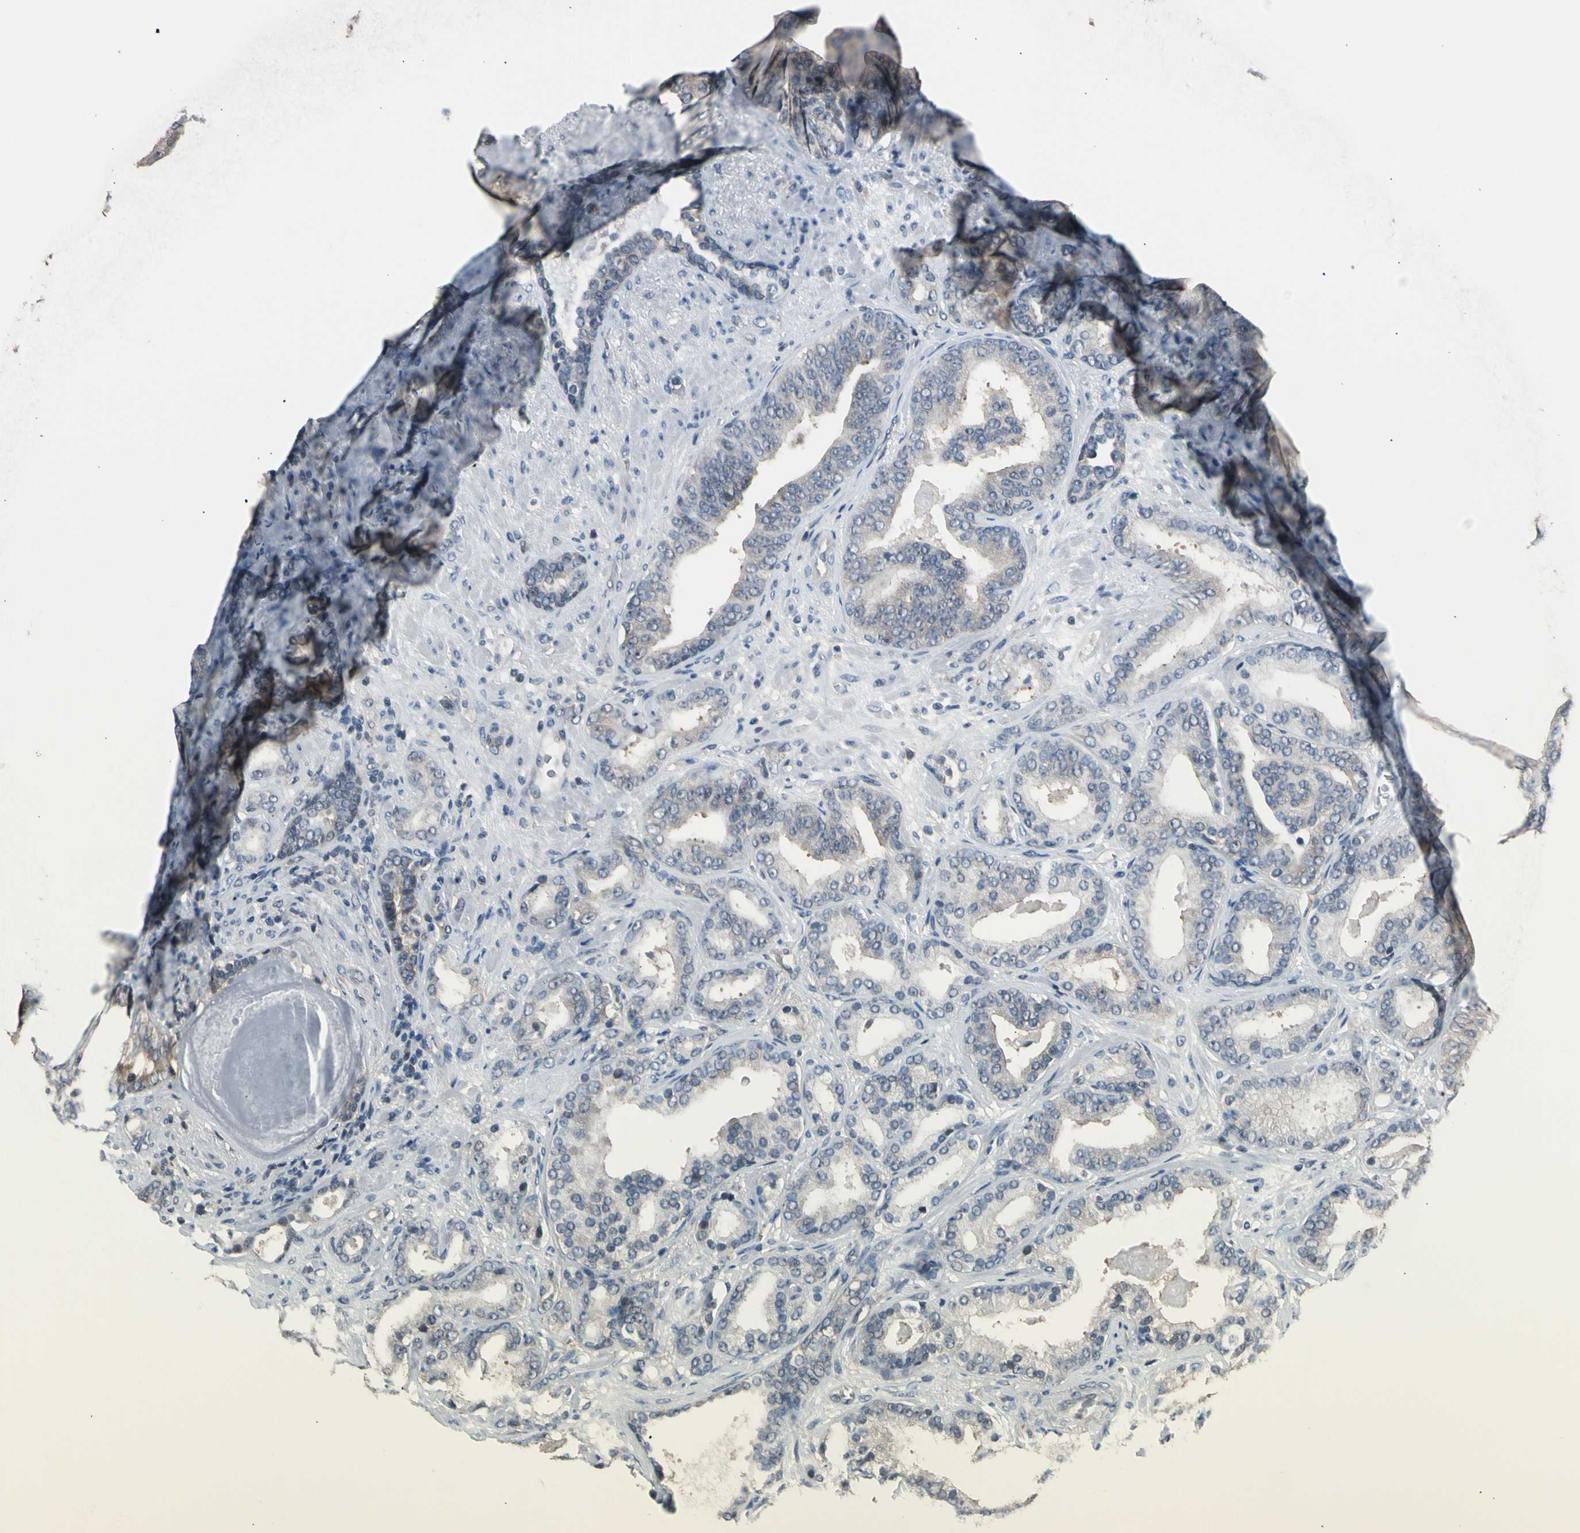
{"staining": {"intensity": "moderate", "quantity": ">75%", "location": "cytoplasmic/membranous"}, "tissue": "prostate cancer", "cell_type": "Tumor cells", "image_type": "cancer", "snomed": [{"axis": "morphology", "description": "Adenocarcinoma, Low grade"}, {"axis": "topography", "description": "Prostate"}], "caption": "Human prostate cancer stained with a protein marker displays moderate staining in tumor cells.", "gene": "PSMA2", "patient": {"sex": "male", "age": 63}}